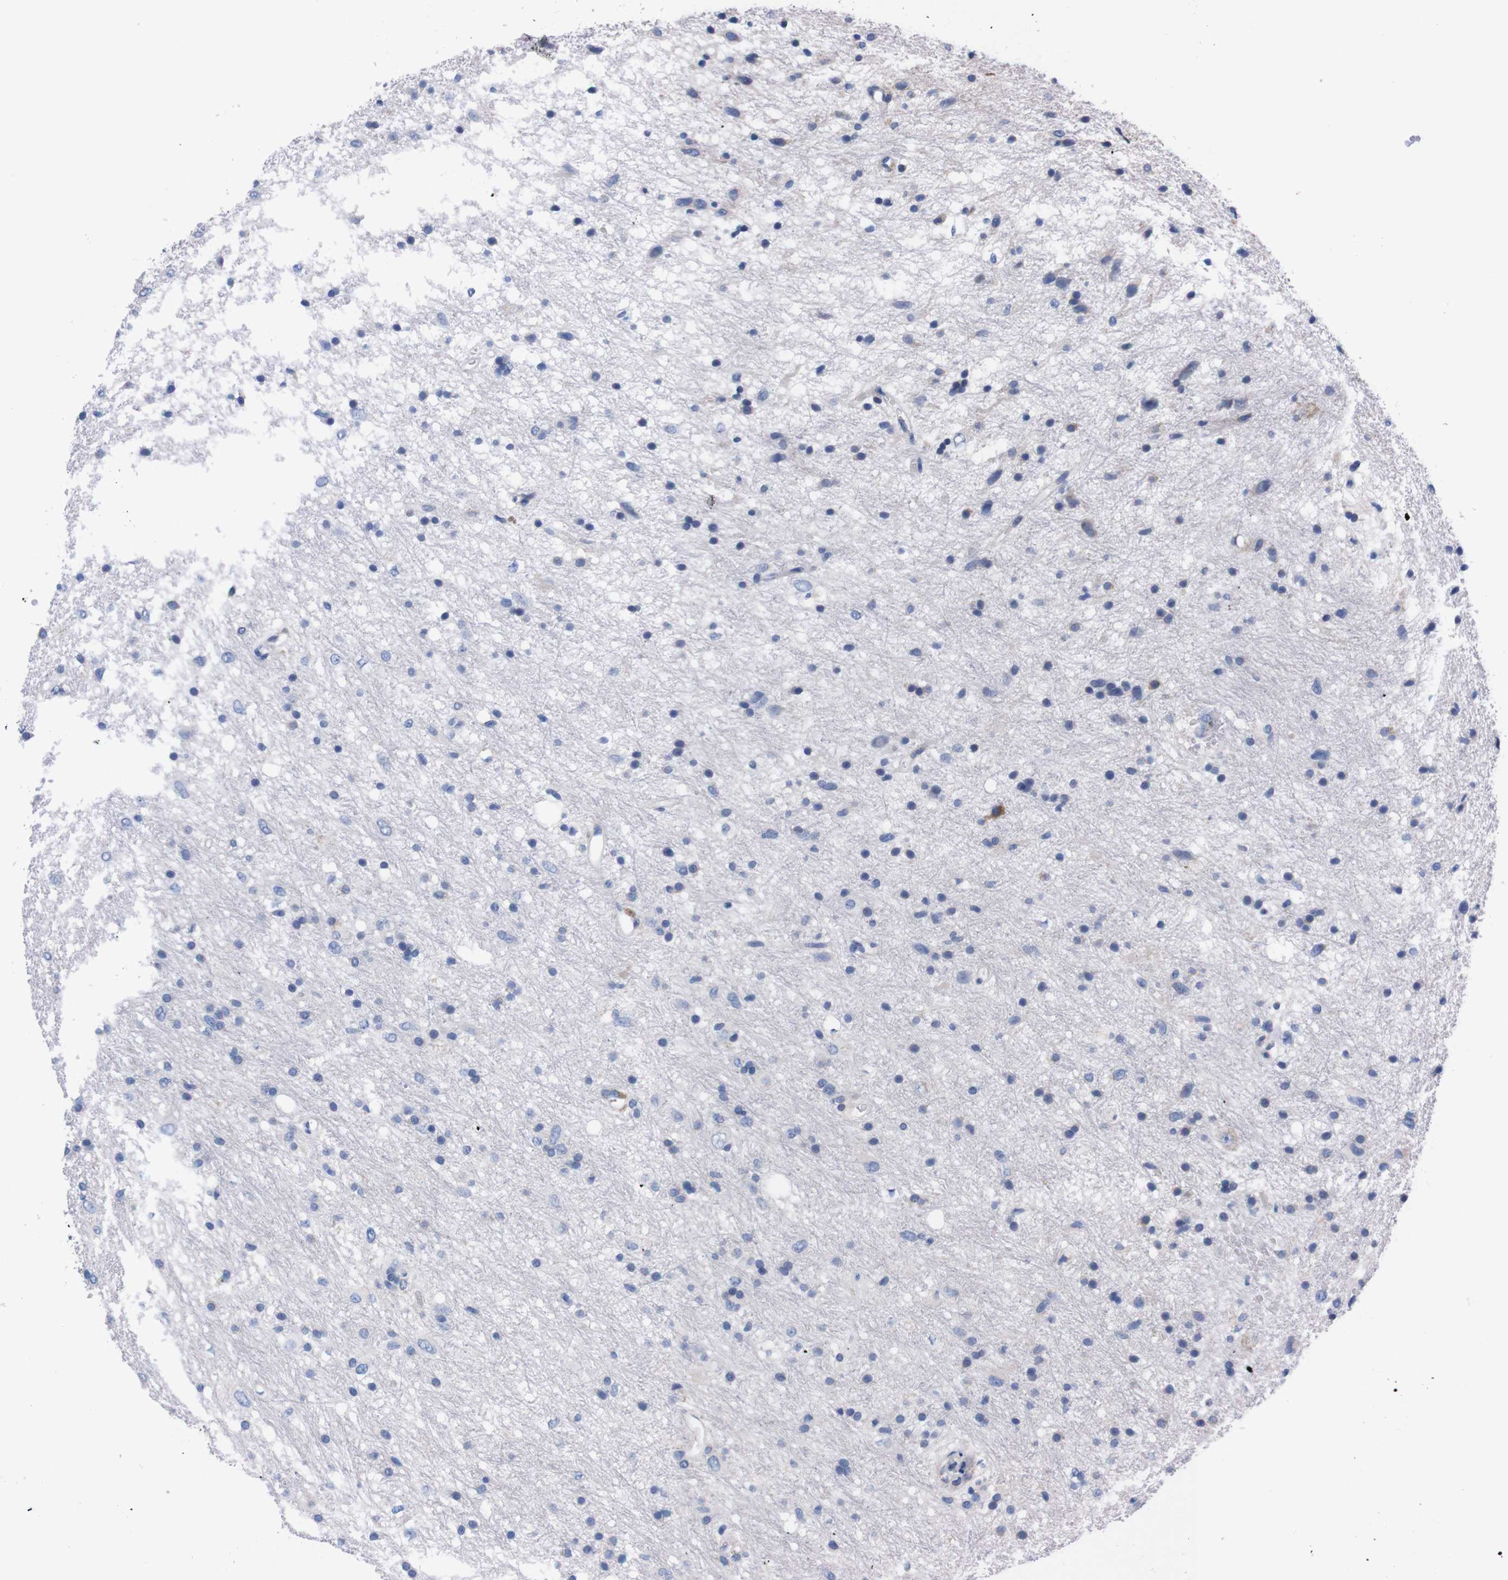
{"staining": {"intensity": "negative", "quantity": "none", "location": "none"}, "tissue": "glioma", "cell_type": "Tumor cells", "image_type": "cancer", "snomed": [{"axis": "morphology", "description": "Glioma, malignant, Low grade"}, {"axis": "topography", "description": "Brain"}], "caption": "An immunohistochemistry (IHC) image of glioma is shown. There is no staining in tumor cells of glioma.", "gene": "NEBL", "patient": {"sex": "male", "age": 77}}